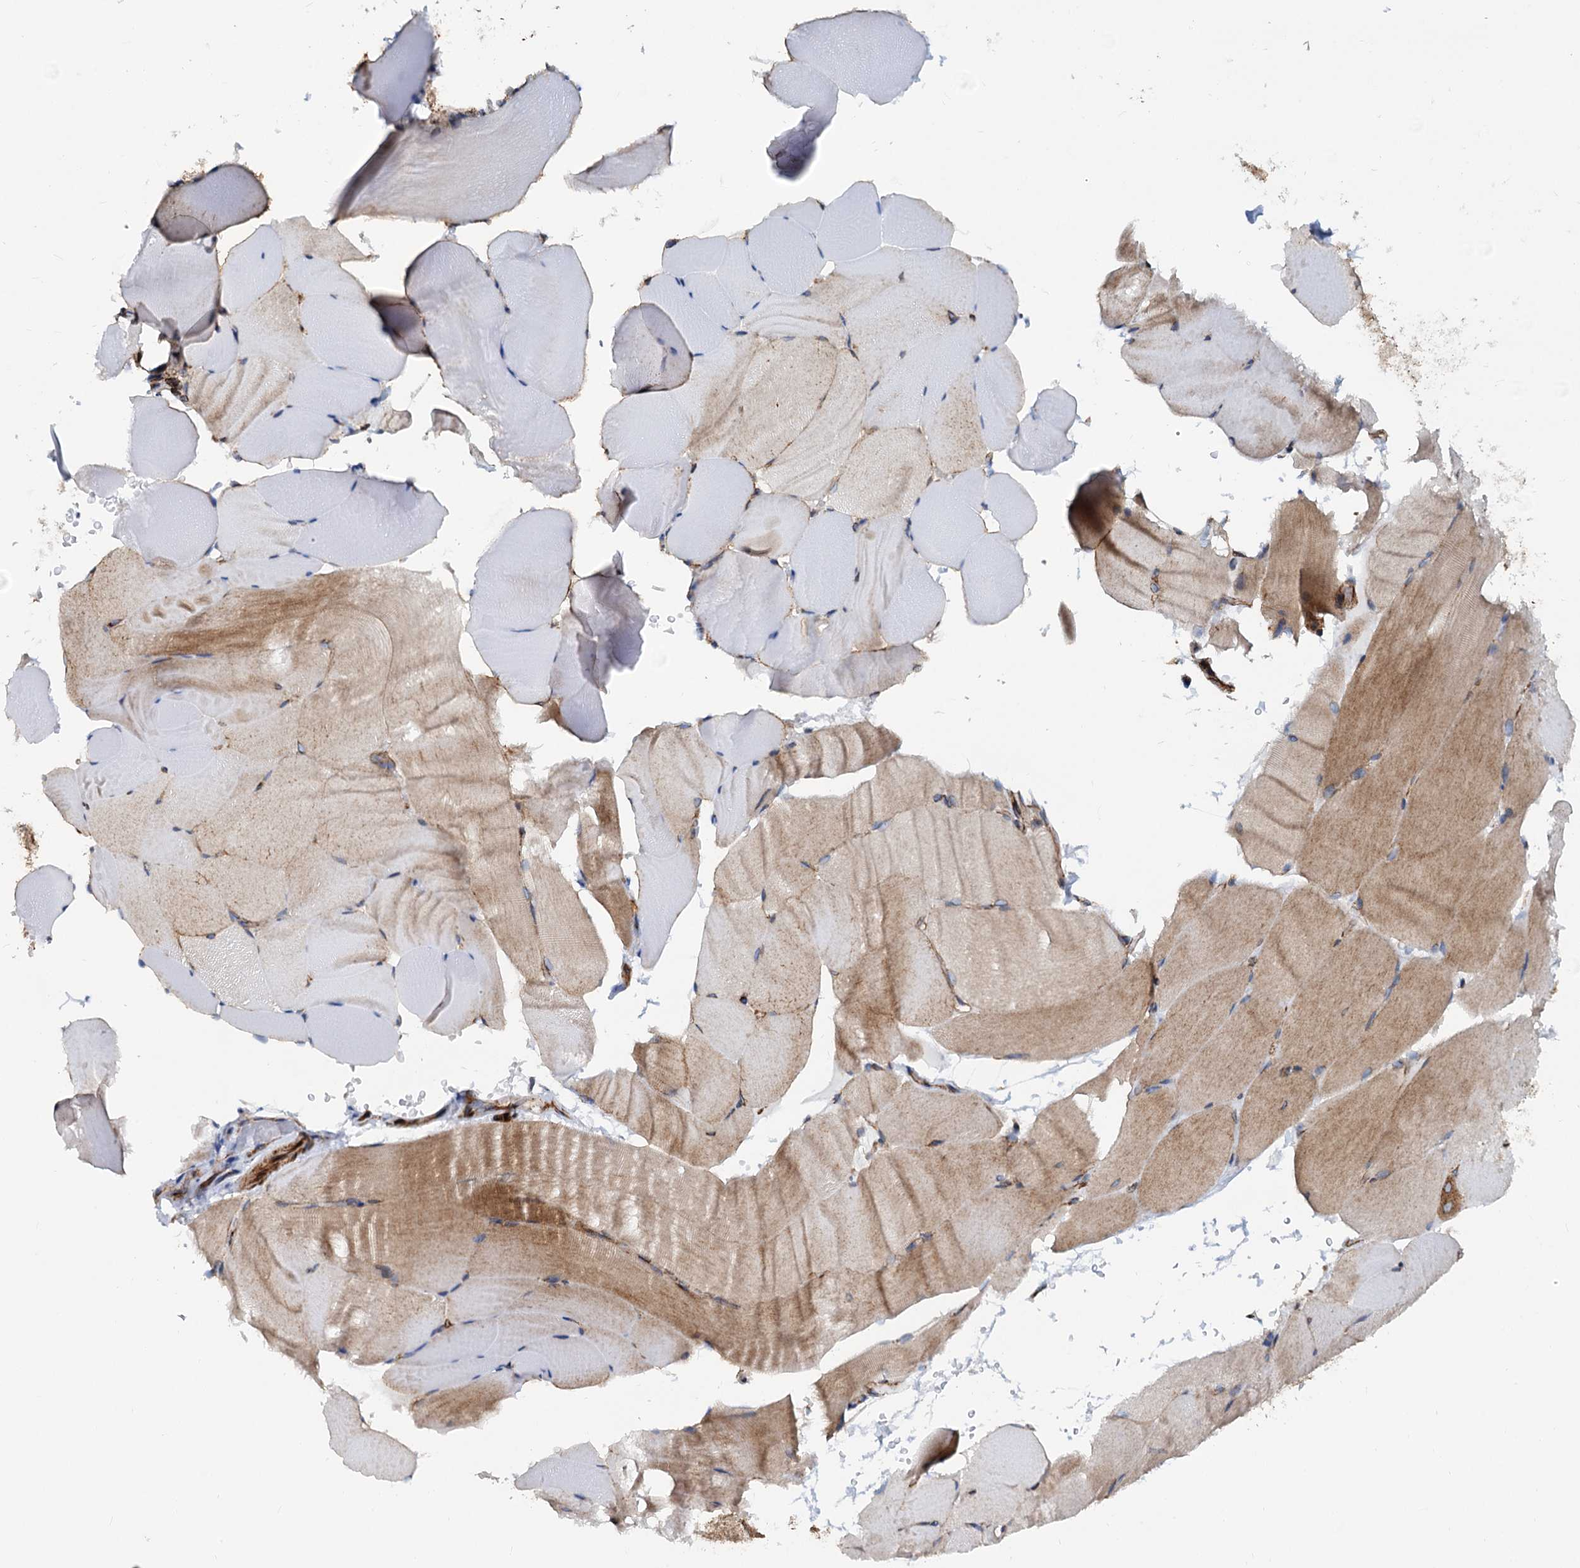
{"staining": {"intensity": "moderate", "quantity": "25%-75%", "location": "cytoplasmic/membranous"}, "tissue": "skeletal muscle", "cell_type": "Myocytes", "image_type": "normal", "snomed": [{"axis": "morphology", "description": "Normal tissue, NOS"}, {"axis": "topography", "description": "Skeletal muscle"}, {"axis": "topography", "description": "Parathyroid gland"}], "caption": "Protein expression analysis of unremarkable skeletal muscle displays moderate cytoplasmic/membranous expression in about 25%-75% of myocytes.", "gene": "PSEN1", "patient": {"sex": "female", "age": 37}}